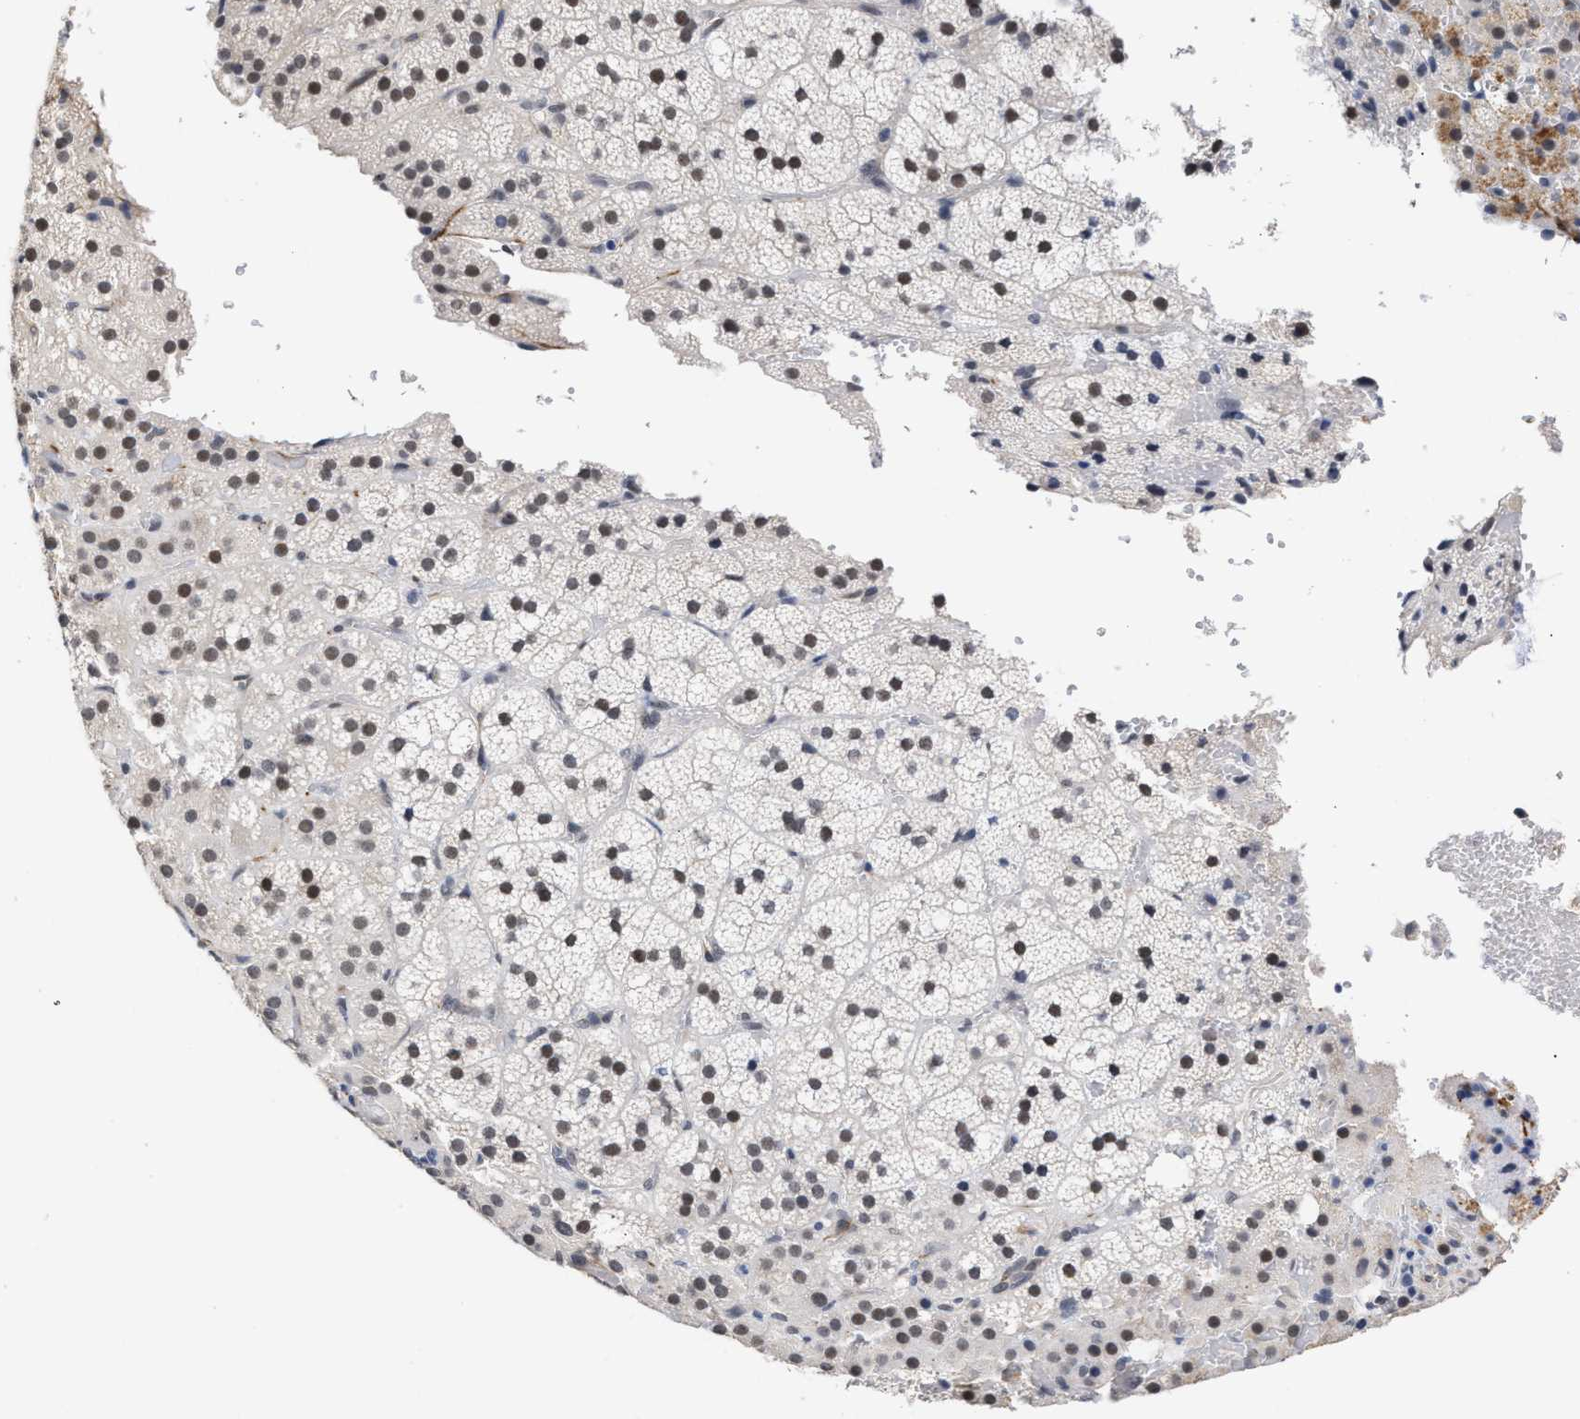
{"staining": {"intensity": "moderate", "quantity": "<25%", "location": "cytoplasmic/membranous,nuclear"}, "tissue": "adrenal gland", "cell_type": "Glandular cells", "image_type": "normal", "snomed": [{"axis": "morphology", "description": "Normal tissue, NOS"}, {"axis": "topography", "description": "Adrenal gland"}], "caption": "Moderate cytoplasmic/membranous,nuclear expression is appreciated in about <25% of glandular cells in normal adrenal gland.", "gene": "AHNAK2", "patient": {"sex": "female", "age": 59}}